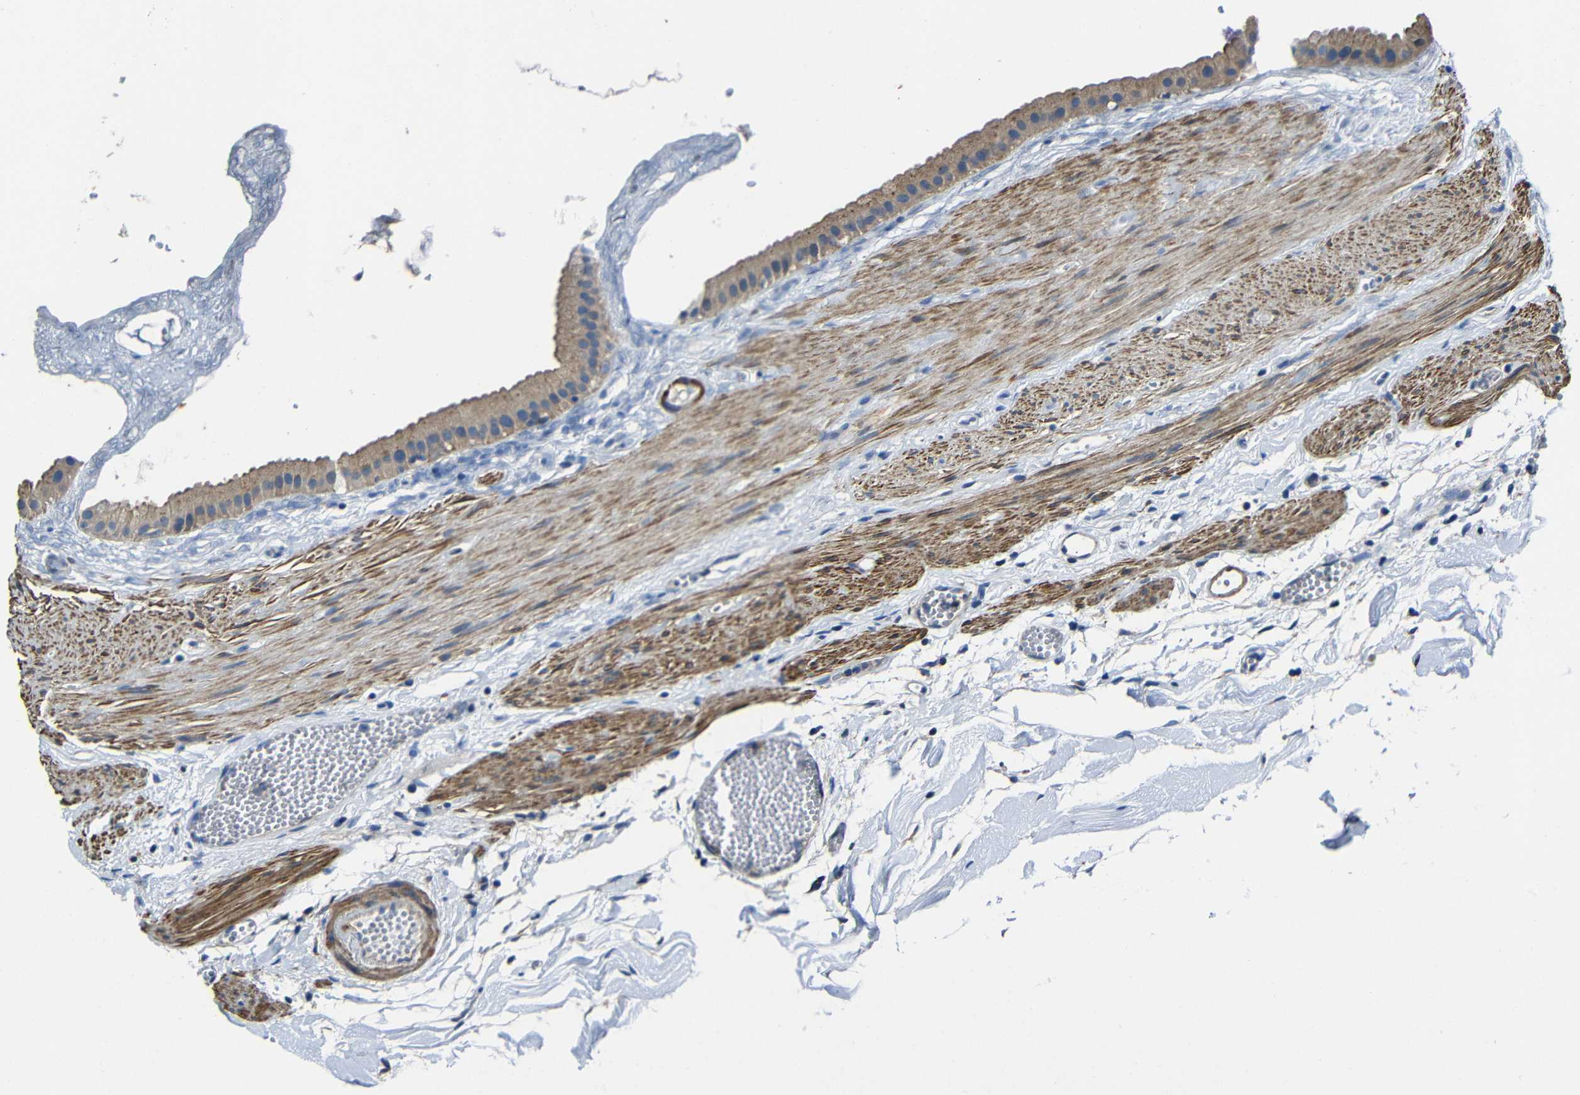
{"staining": {"intensity": "moderate", "quantity": ">75%", "location": "cytoplasmic/membranous"}, "tissue": "gallbladder", "cell_type": "Glandular cells", "image_type": "normal", "snomed": [{"axis": "morphology", "description": "Normal tissue, NOS"}, {"axis": "topography", "description": "Gallbladder"}], "caption": "Immunohistochemistry image of unremarkable human gallbladder stained for a protein (brown), which demonstrates medium levels of moderate cytoplasmic/membranous staining in approximately >75% of glandular cells.", "gene": "GDI1", "patient": {"sex": "female", "age": 64}}